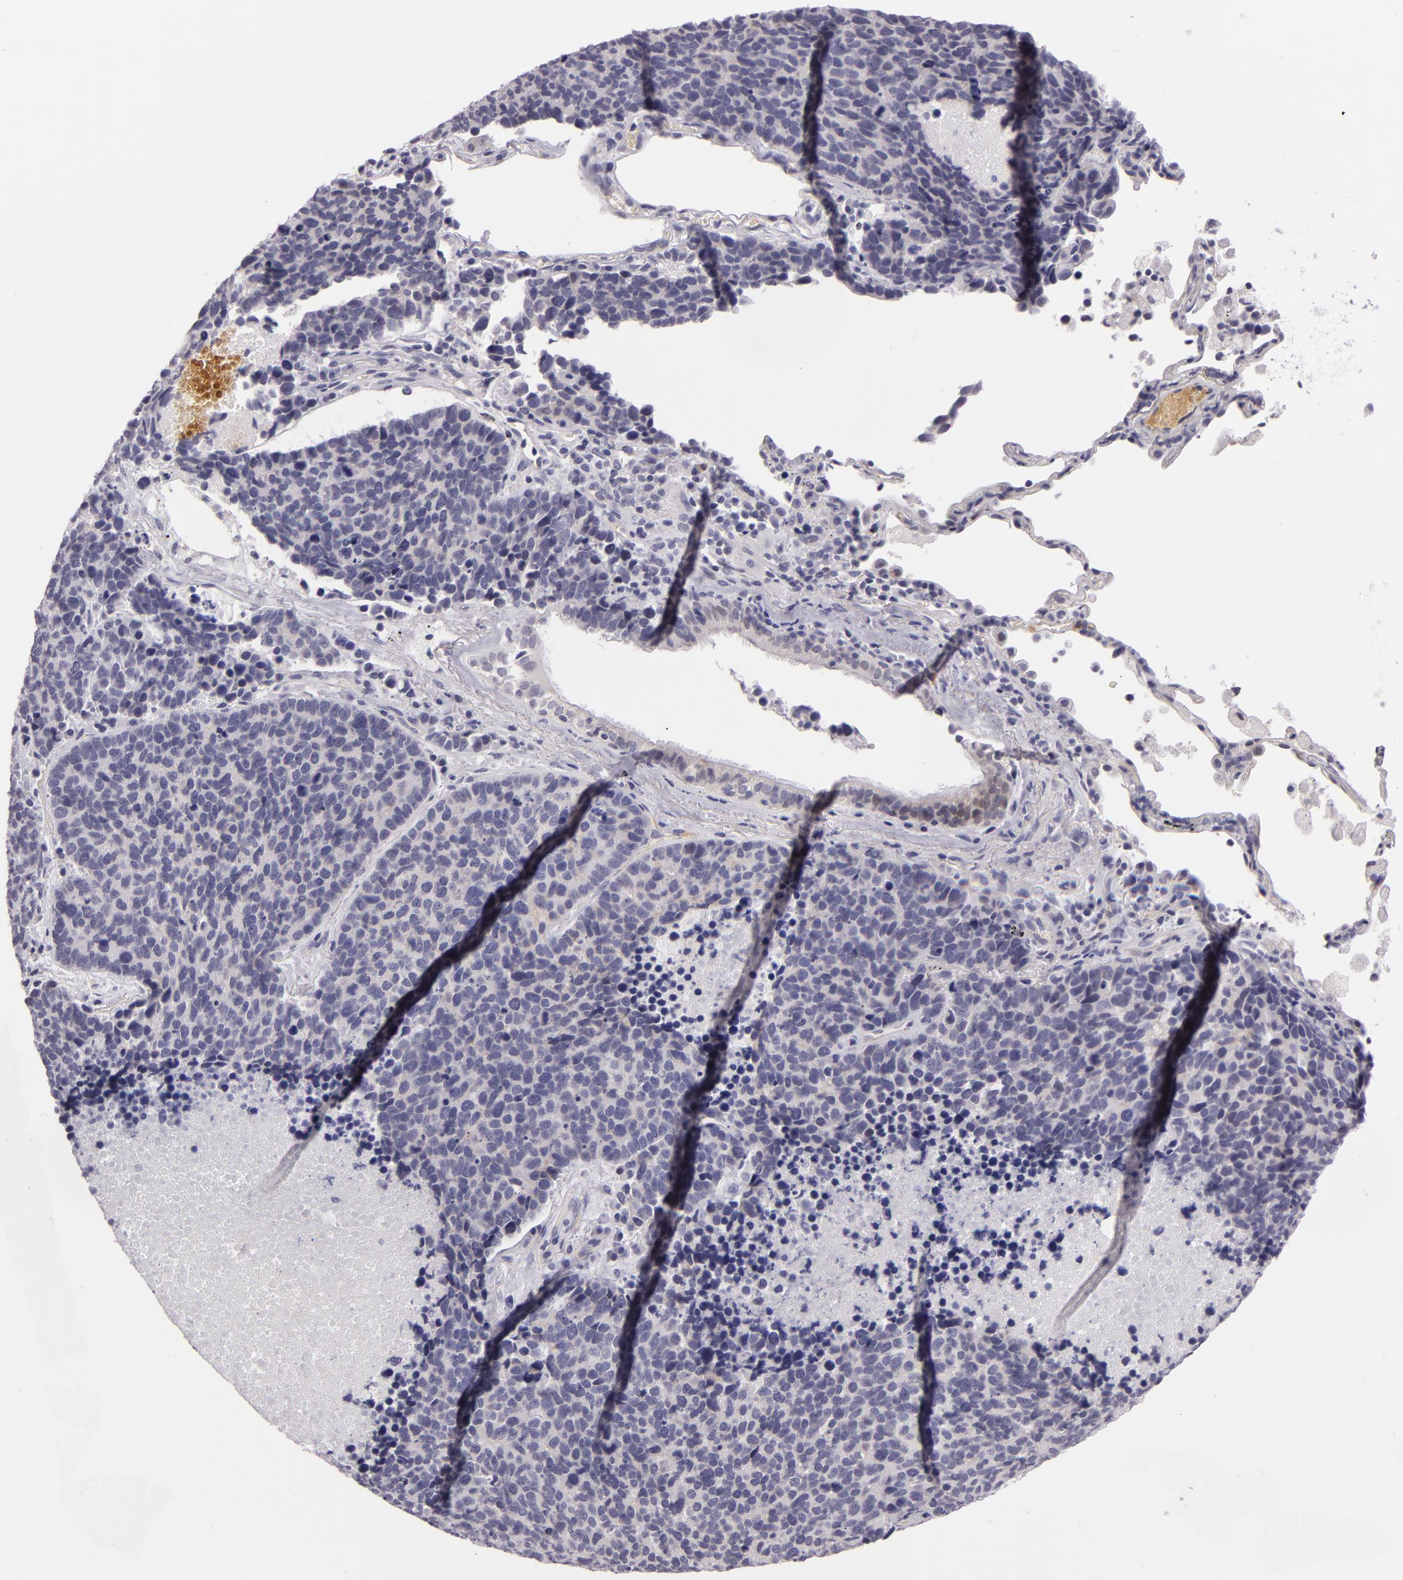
{"staining": {"intensity": "negative", "quantity": "none", "location": "none"}, "tissue": "lung cancer", "cell_type": "Tumor cells", "image_type": "cancer", "snomed": [{"axis": "morphology", "description": "Neoplasm, malignant, NOS"}, {"axis": "topography", "description": "Lung"}], "caption": "Lung cancer stained for a protein using immunohistochemistry (IHC) reveals no expression tumor cells.", "gene": "CTNNB1", "patient": {"sex": "female", "age": 75}}